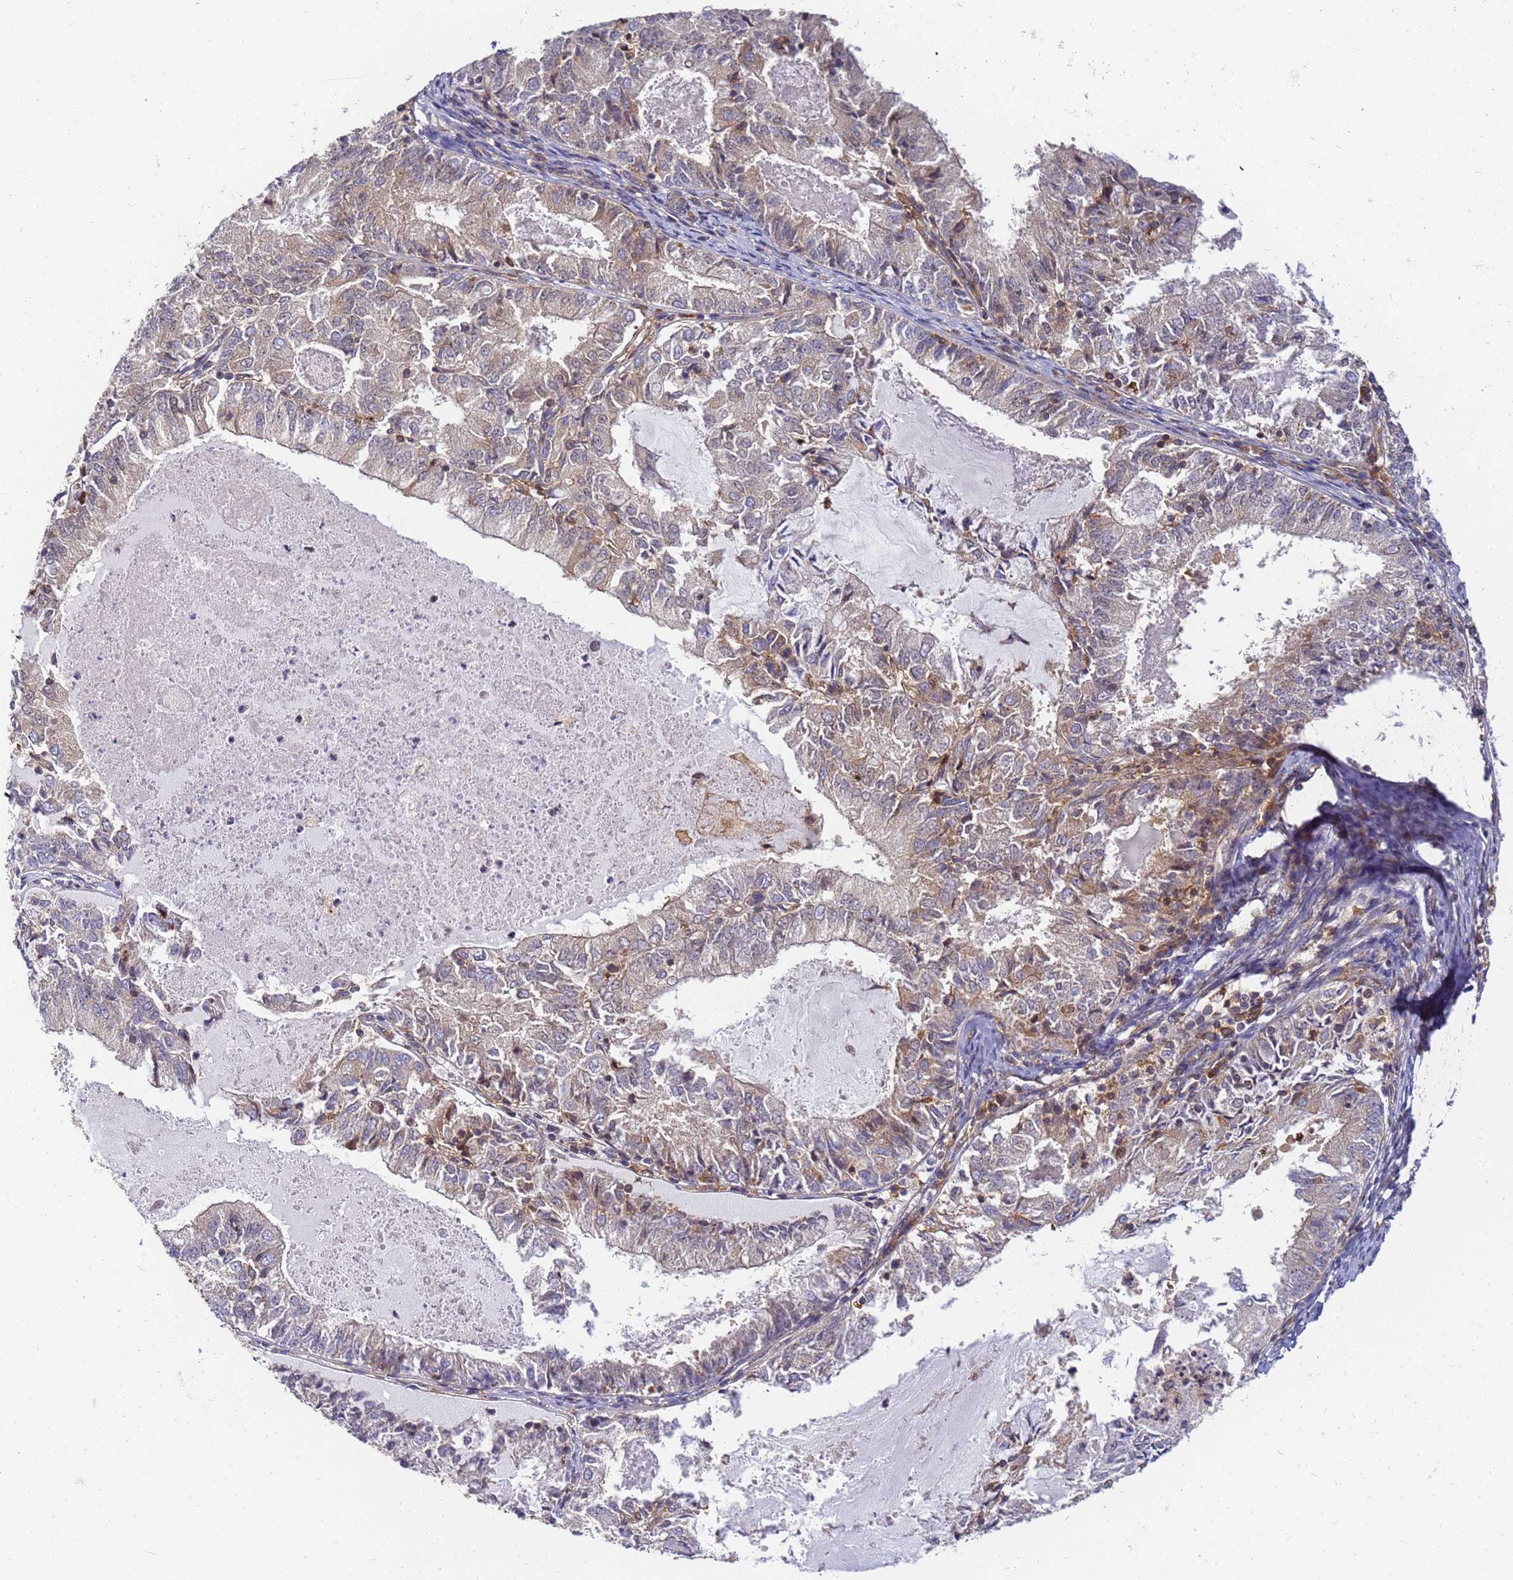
{"staining": {"intensity": "weak", "quantity": "<25%", "location": "cytoplasmic/membranous"}, "tissue": "endometrial cancer", "cell_type": "Tumor cells", "image_type": "cancer", "snomed": [{"axis": "morphology", "description": "Adenocarcinoma, NOS"}, {"axis": "topography", "description": "Endometrium"}], "caption": "The IHC image has no significant positivity in tumor cells of endometrial adenocarcinoma tissue.", "gene": "CHM", "patient": {"sex": "female", "age": 57}}